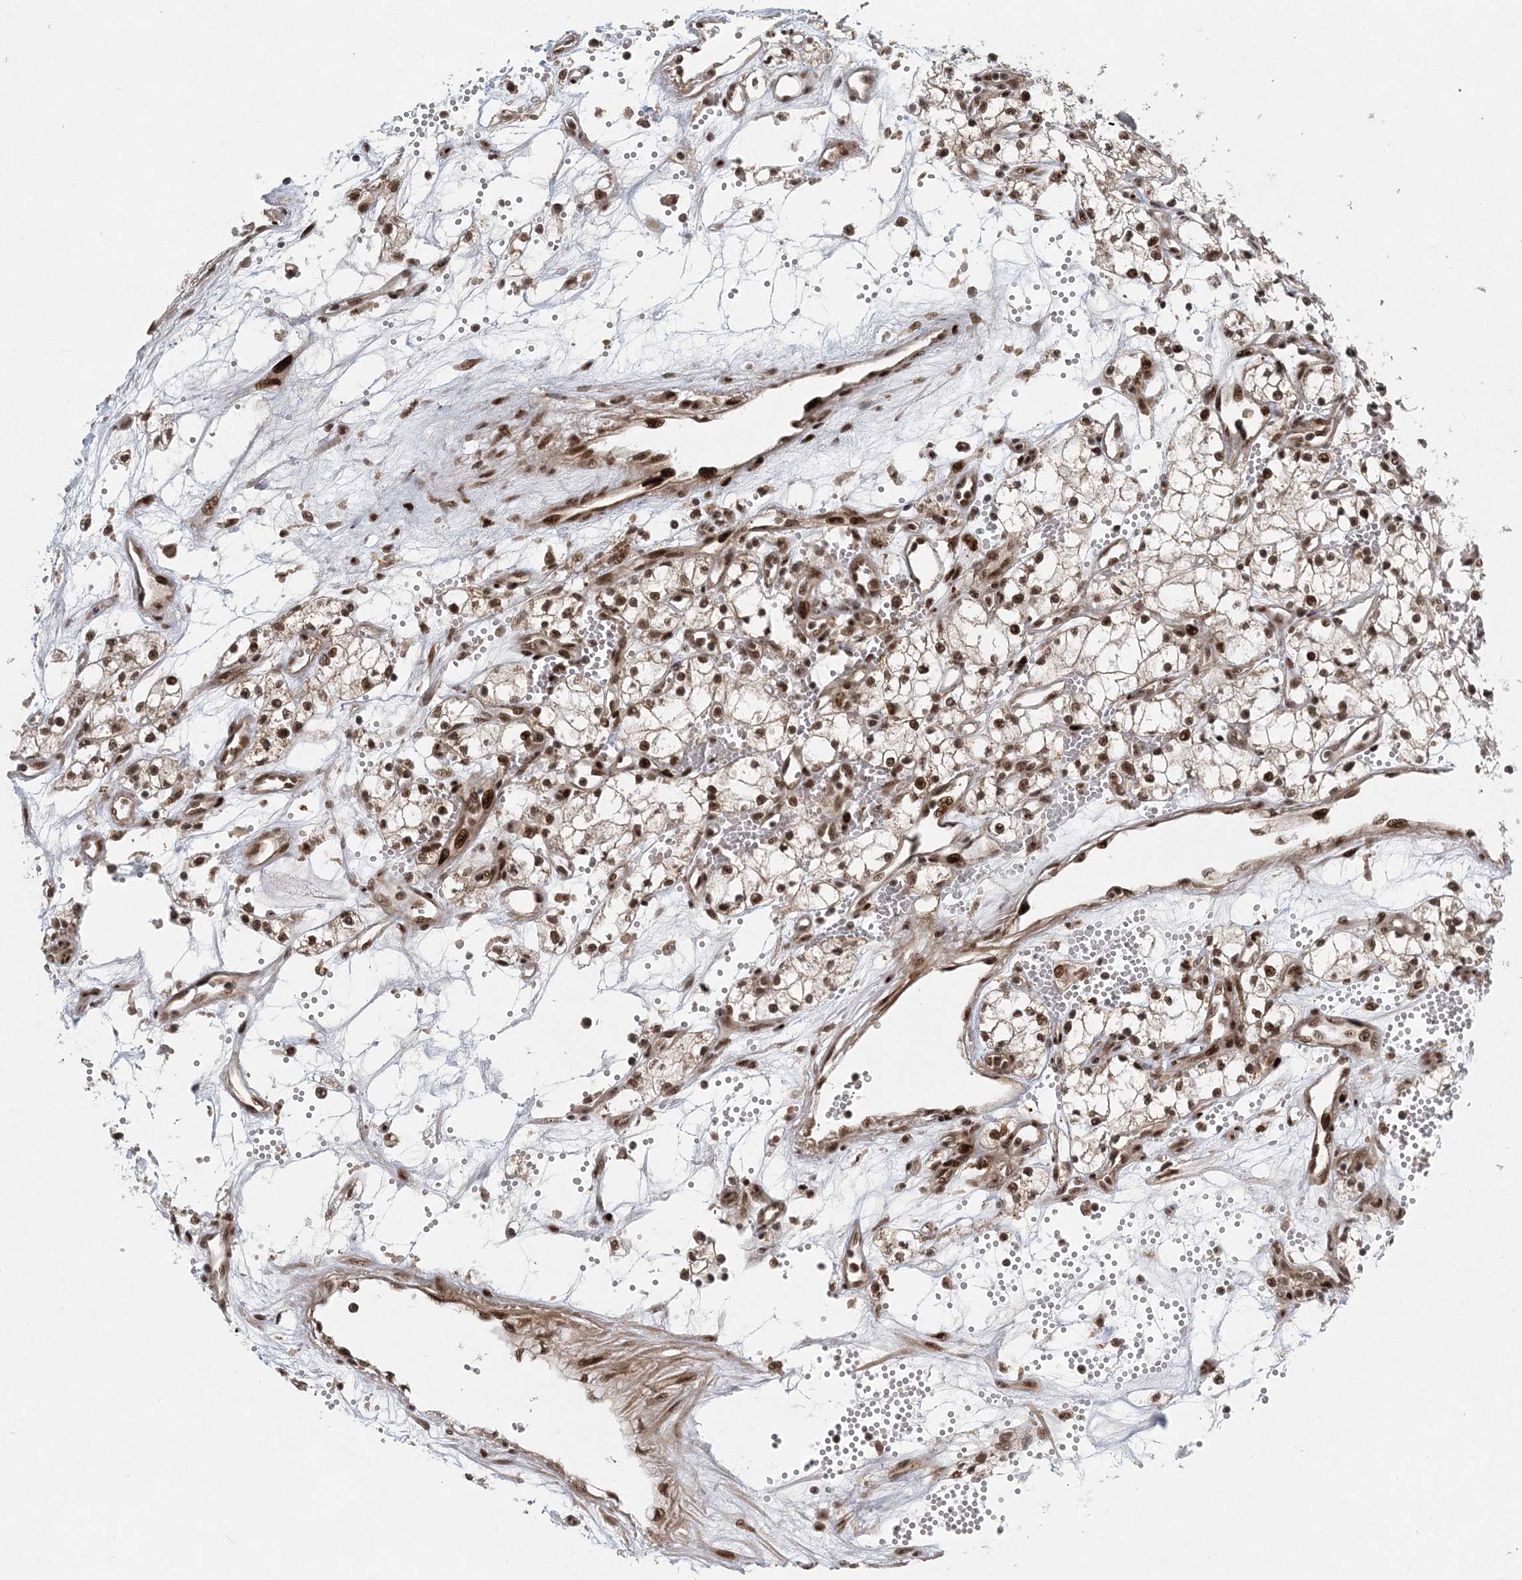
{"staining": {"intensity": "strong", "quantity": ">75%", "location": "nuclear"}, "tissue": "renal cancer", "cell_type": "Tumor cells", "image_type": "cancer", "snomed": [{"axis": "morphology", "description": "Adenocarcinoma, NOS"}, {"axis": "topography", "description": "Kidney"}], "caption": "Adenocarcinoma (renal) stained with DAB (3,3'-diaminobenzidine) immunohistochemistry (IHC) reveals high levels of strong nuclear staining in approximately >75% of tumor cells.", "gene": "CWC22", "patient": {"sex": "male", "age": 59}}